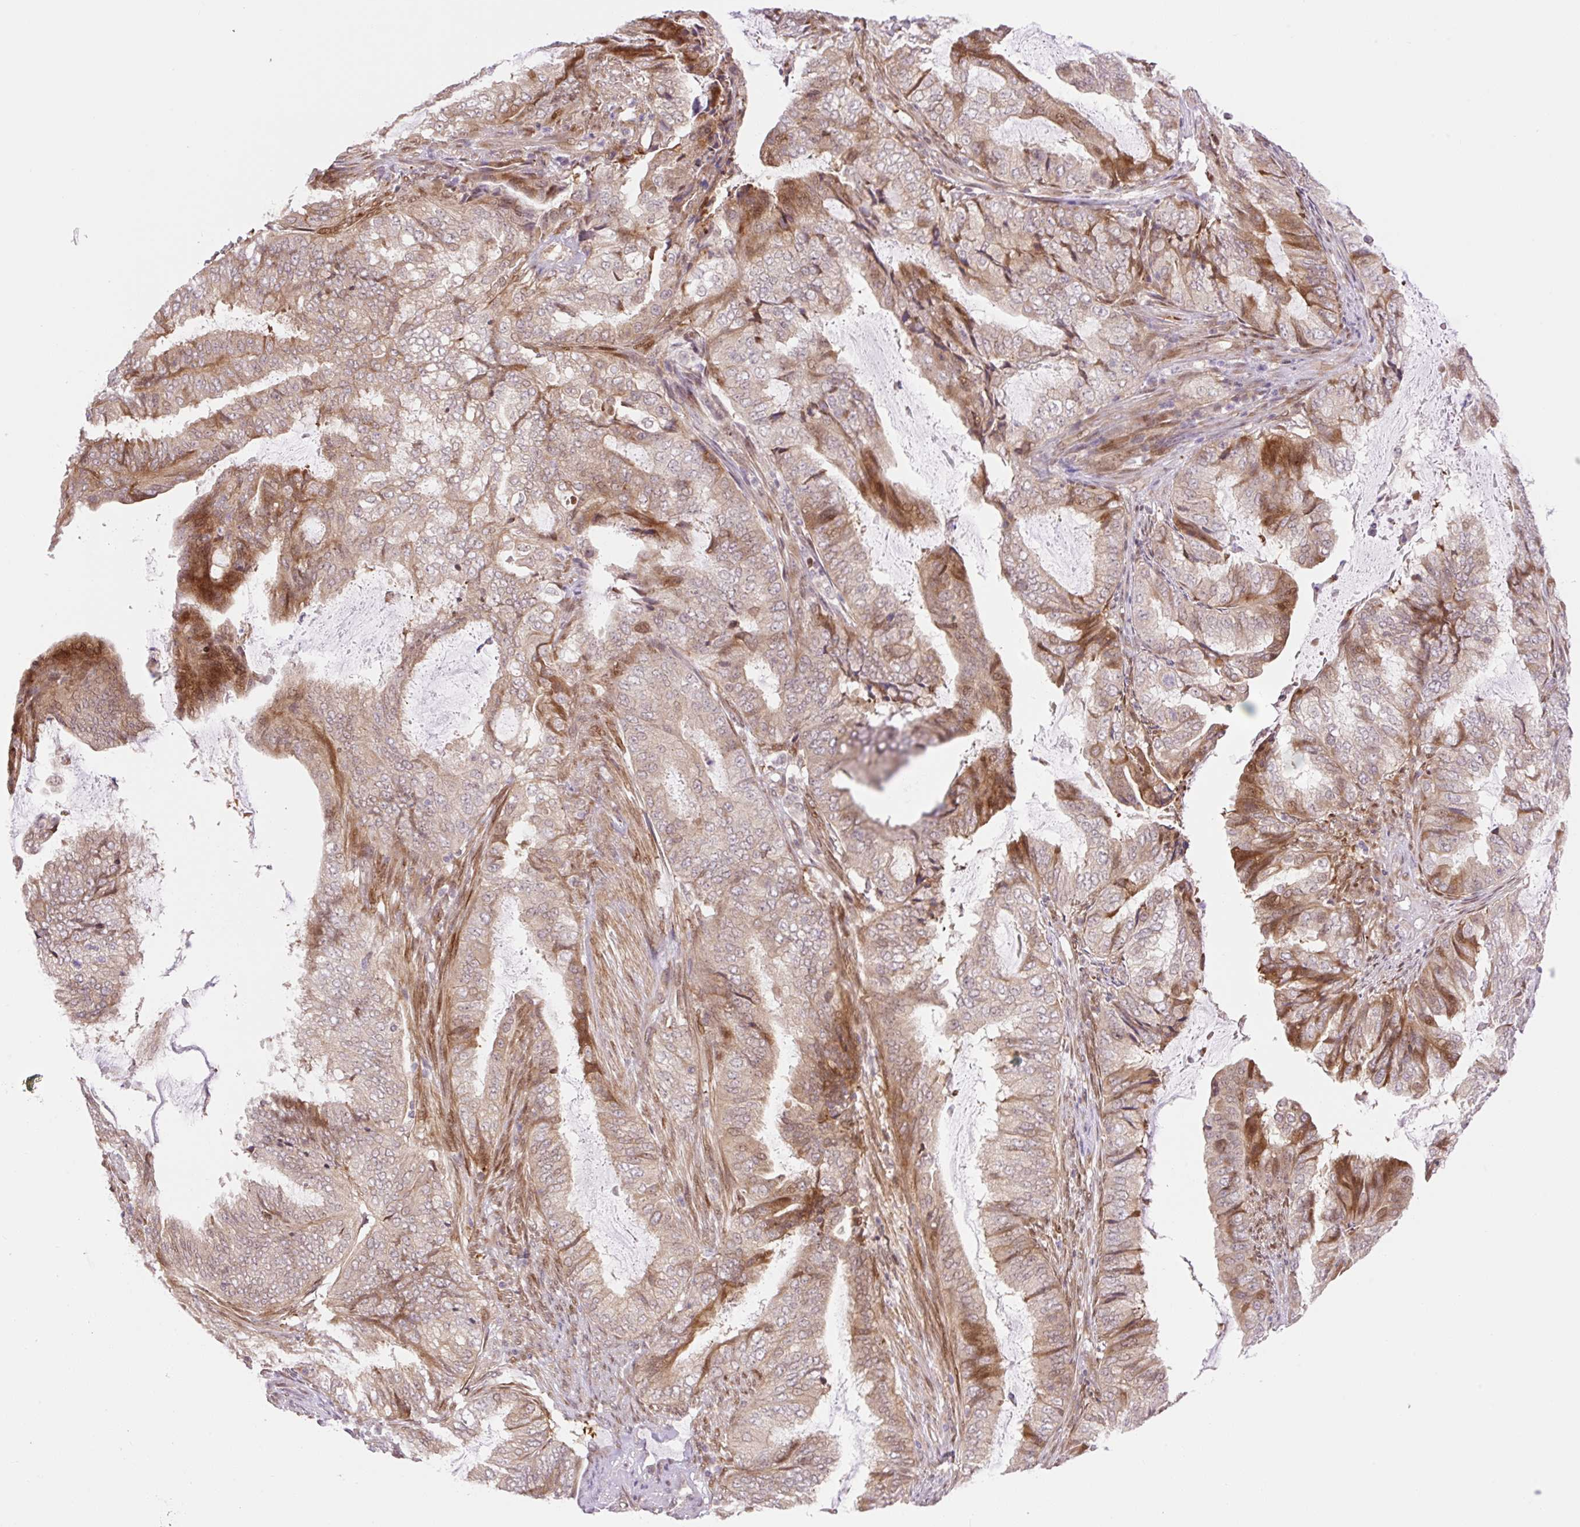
{"staining": {"intensity": "moderate", "quantity": ">75%", "location": "cytoplasmic/membranous,nuclear"}, "tissue": "endometrial cancer", "cell_type": "Tumor cells", "image_type": "cancer", "snomed": [{"axis": "morphology", "description": "Adenocarcinoma, NOS"}, {"axis": "topography", "description": "Endometrium"}], "caption": "Tumor cells display medium levels of moderate cytoplasmic/membranous and nuclear staining in approximately >75% of cells in human adenocarcinoma (endometrial).", "gene": "ZFP41", "patient": {"sex": "female", "age": 51}}